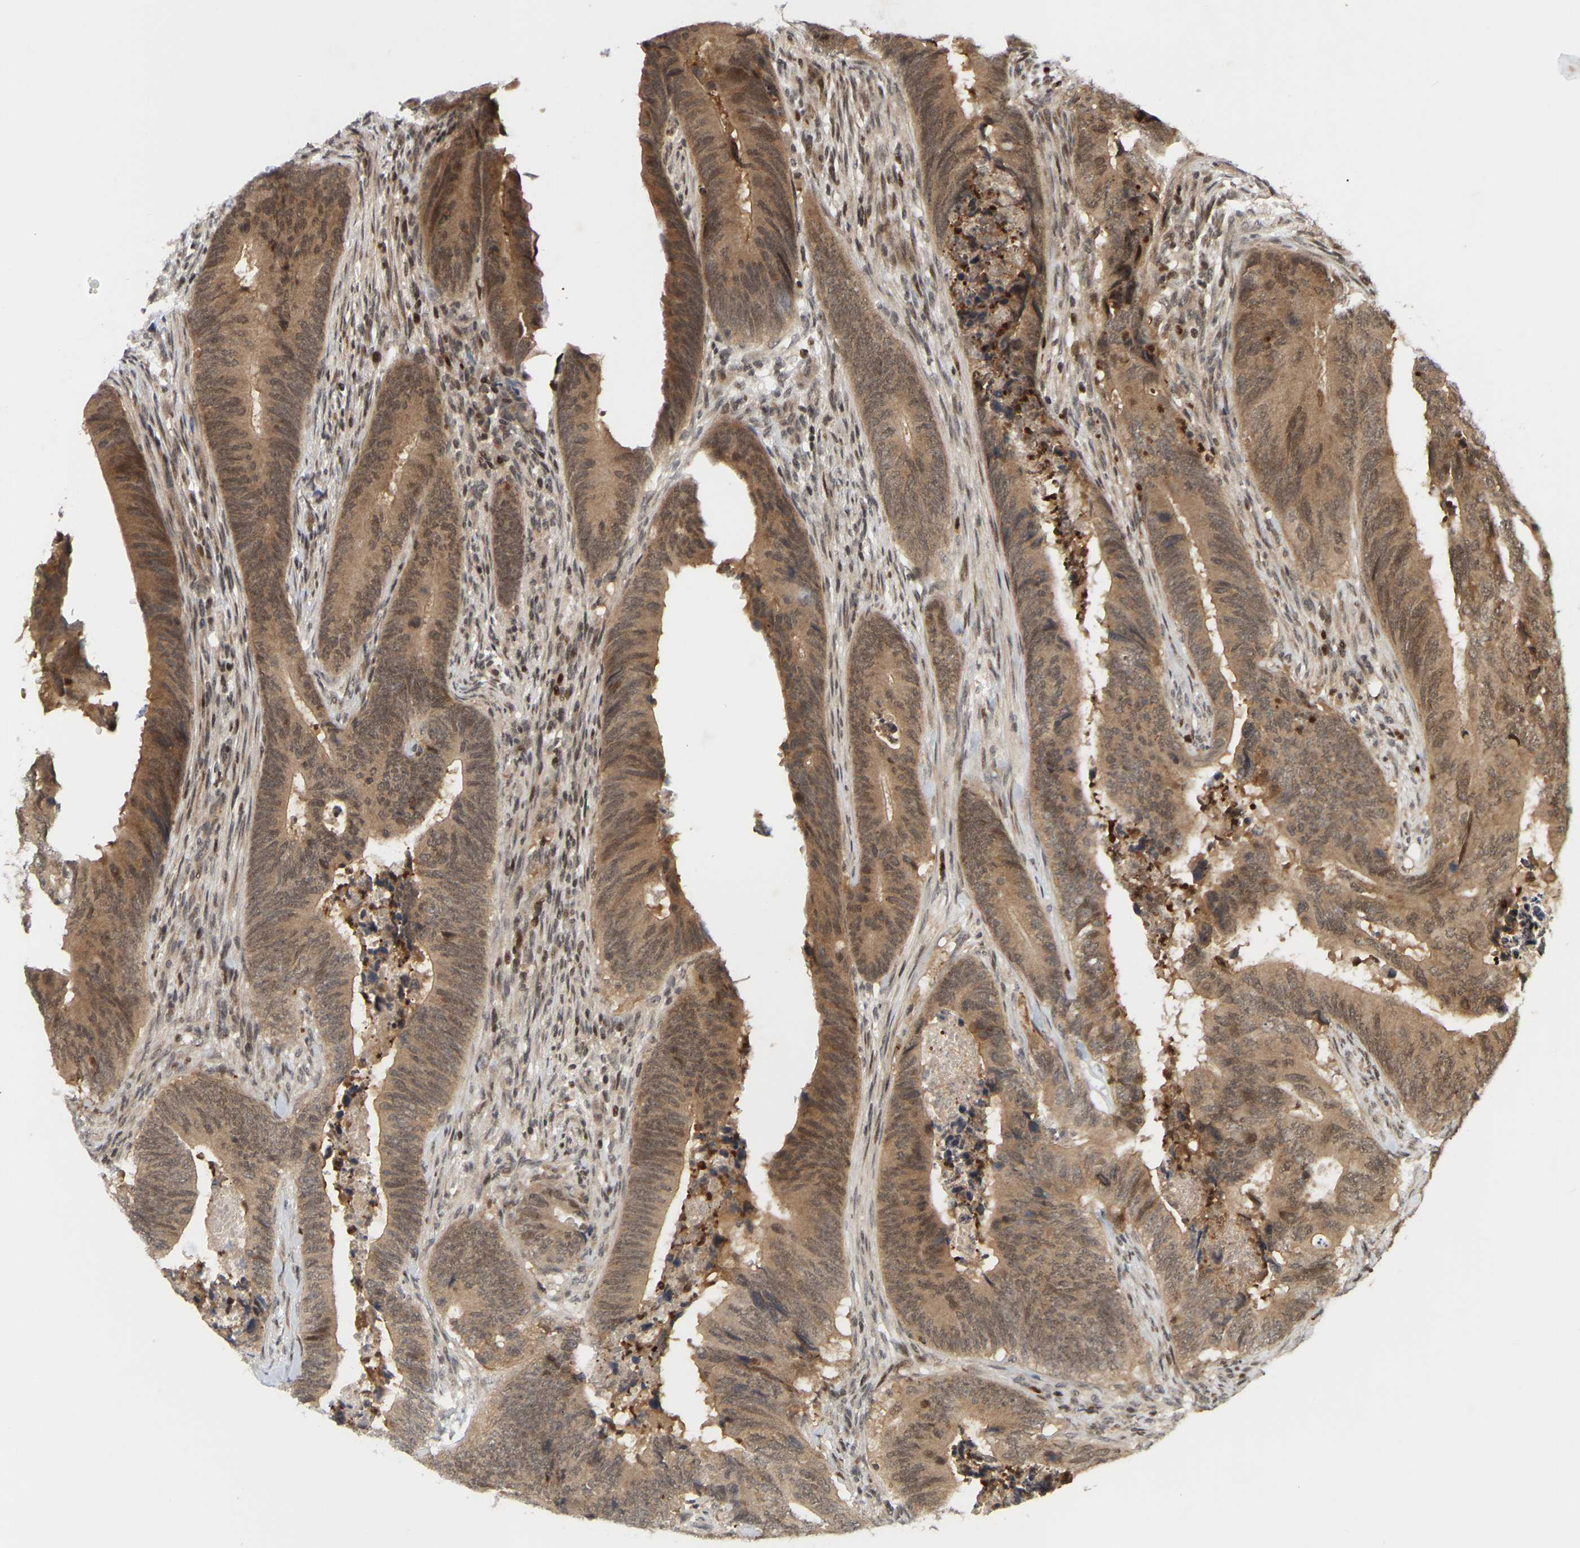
{"staining": {"intensity": "moderate", "quantity": ">75%", "location": "cytoplasmic/membranous"}, "tissue": "colorectal cancer", "cell_type": "Tumor cells", "image_type": "cancer", "snomed": [{"axis": "morphology", "description": "Normal tissue, NOS"}, {"axis": "morphology", "description": "Adenocarcinoma, NOS"}, {"axis": "topography", "description": "Colon"}], "caption": "This is a histology image of immunohistochemistry staining of colorectal cancer, which shows moderate staining in the cytoplasmic/membranous of tumor cells.", "gene": "NFE2L2", "patient": {"sex": "male", "age": 56}}